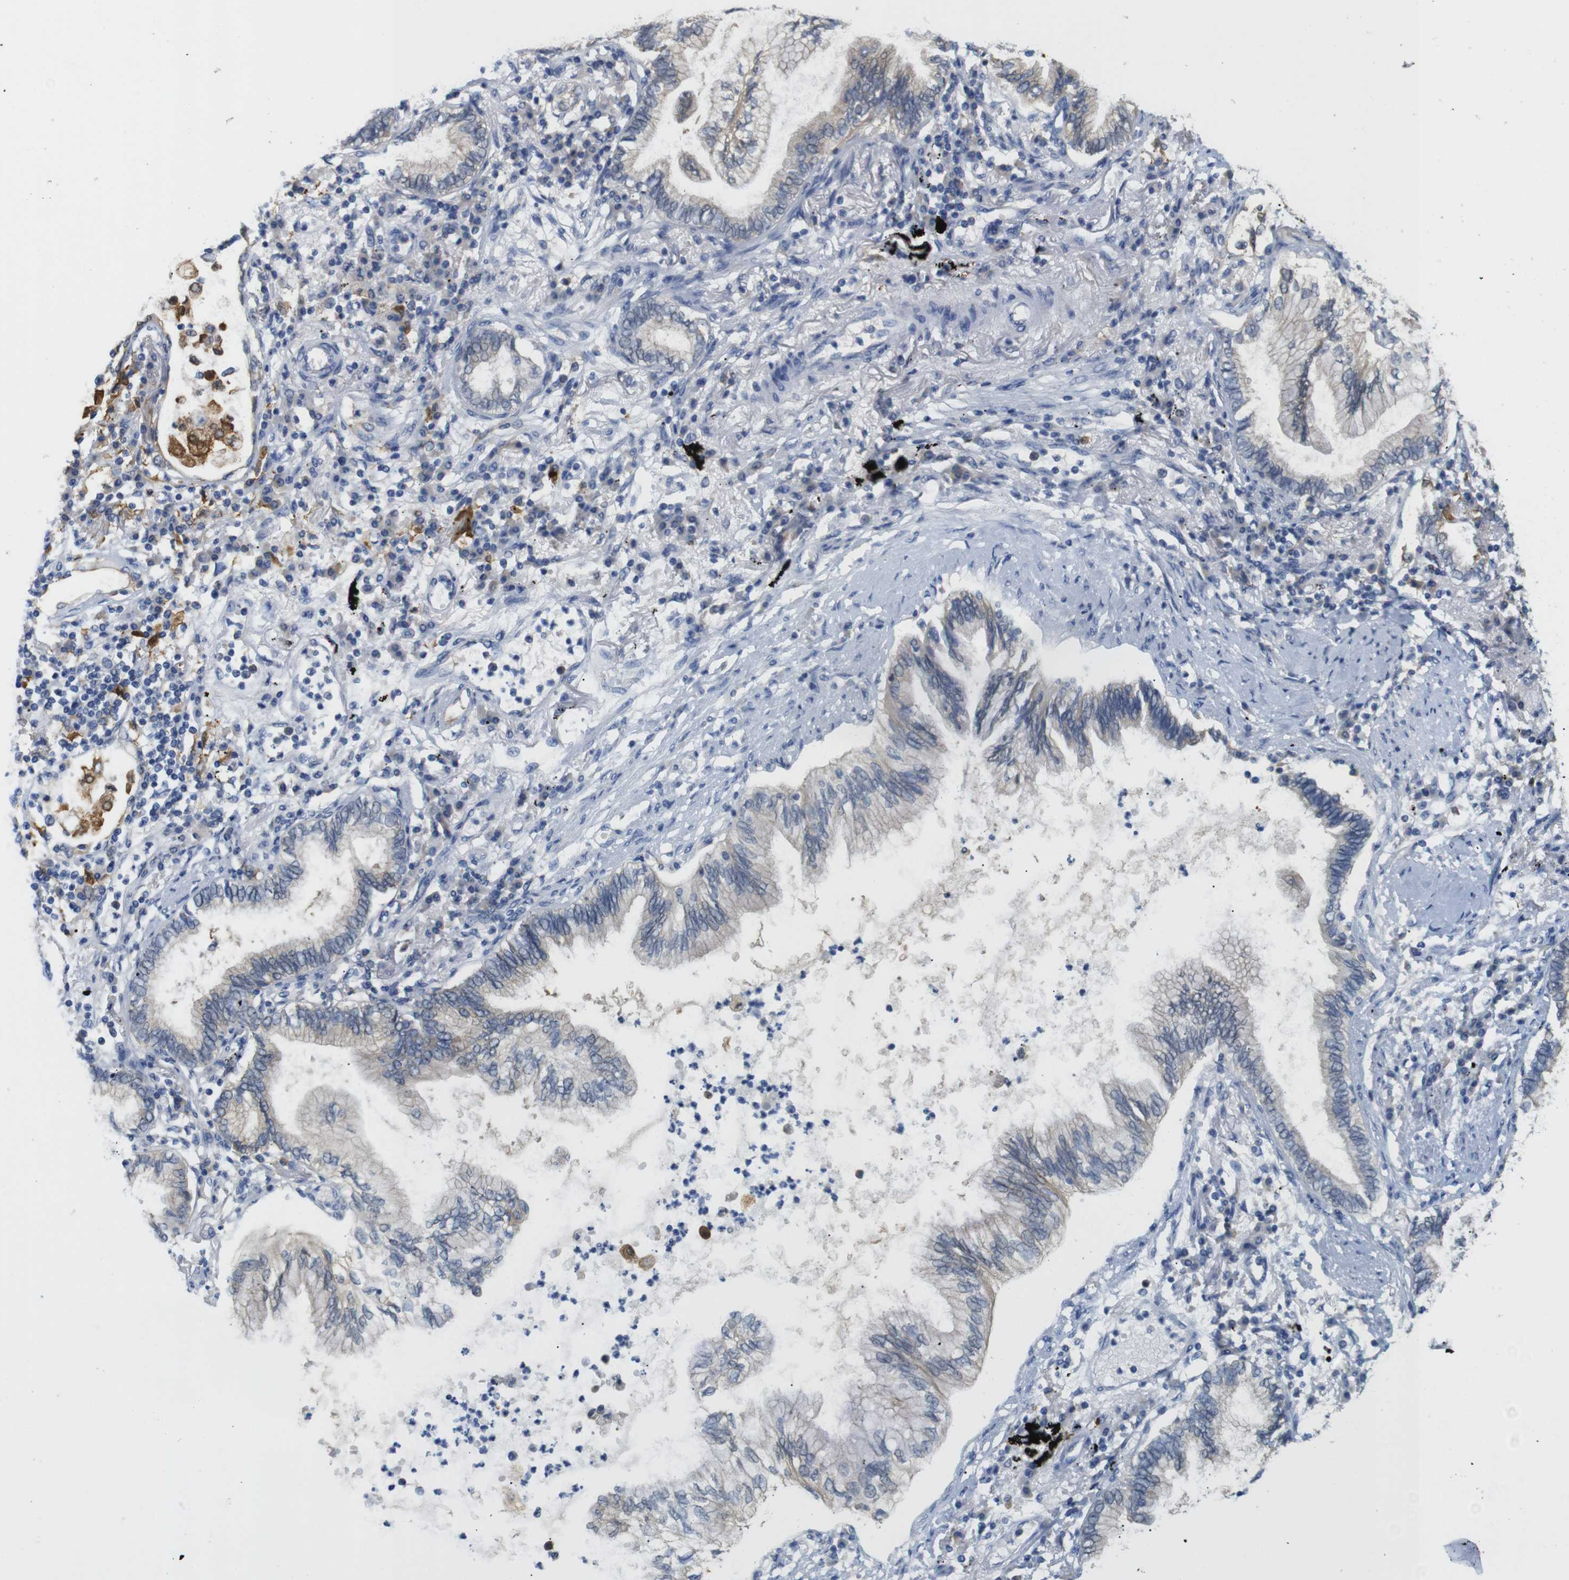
{"staining": {"intensity": "negative", "quantity": "none", "location": "none"}, "tissue": "lung cancer", "cell_type": "Tumor cells", "image_type": "cancer", "snomed": [{"axis": "morphology", "description": "Normal tissue, NOS"}, {"axis": "morphology", "description": "Adenocarcinoma, NOS"}, {"axis": "topography", "description": "Bronchus"}, {"axis": "topography", "description": "Lung"}], "caption": "An IHC photomicrograph of lung cancer (adenocarcinoma) is shown. There is no staining in tumor cells of lung cancer (adenocarcinoma).", "gene": "NEBL", "patient": {"sex": "female", "age": 70}}